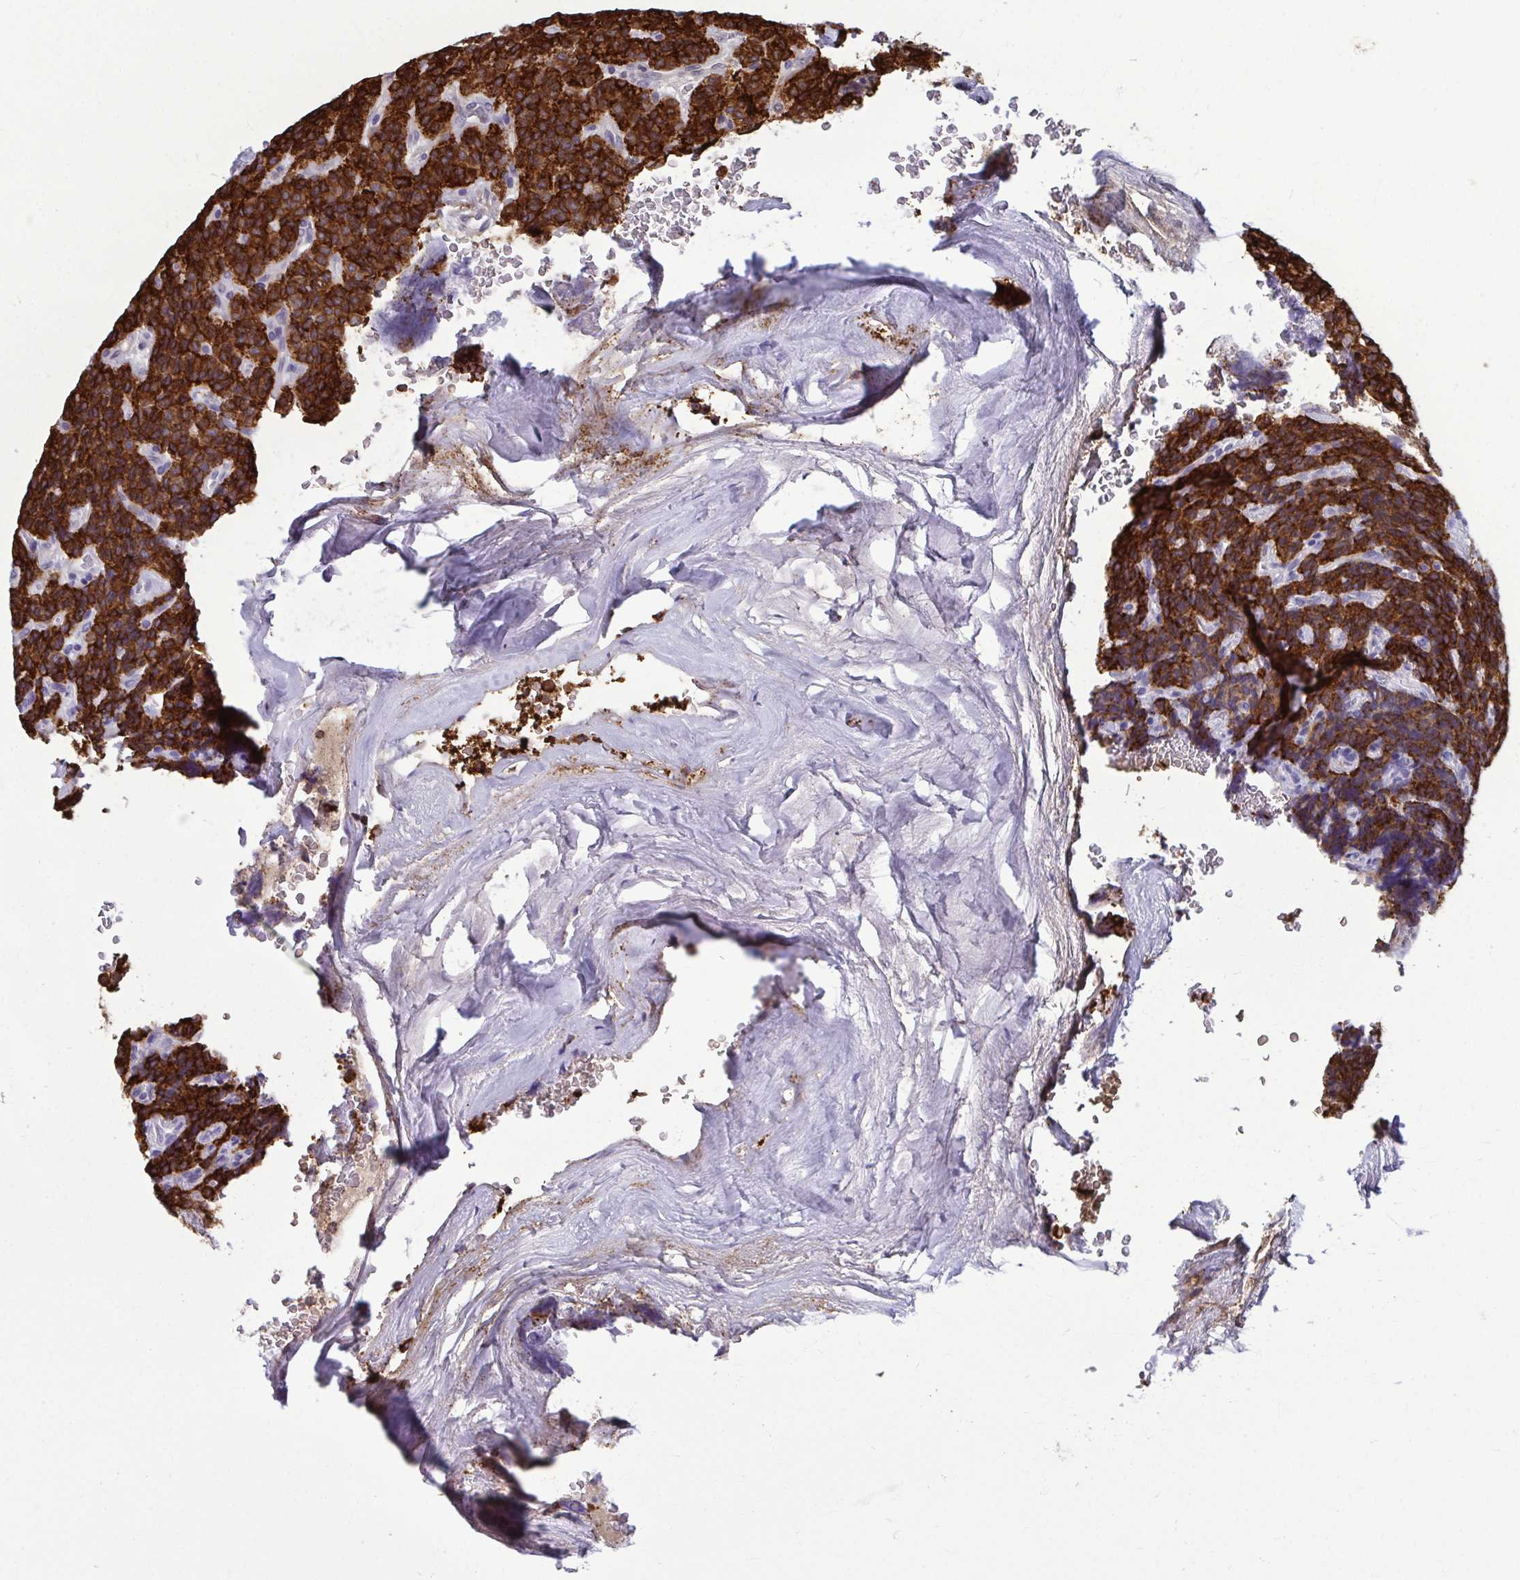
{"staining": {"intensity": "strong", "quantity": ">75%", "location": "cytoplasmic/membranous"}, "tissue": "carcinoid", "cell_type": "Tumor cells", "image_type": "cancer", "snomed": [{"axis": "morphology", "description": "Carcinoid, malignant, NOS"}, {"axis": "topography", "description": "Pancreas"}], "caption": "An image of human carcinoid (malignant) stained for a protein exhibits strong cytoplasmic/membranous brown staining in tumor cells.", "gene": "SERPINI1", "patient": {"sex": "male", "age": 36}}